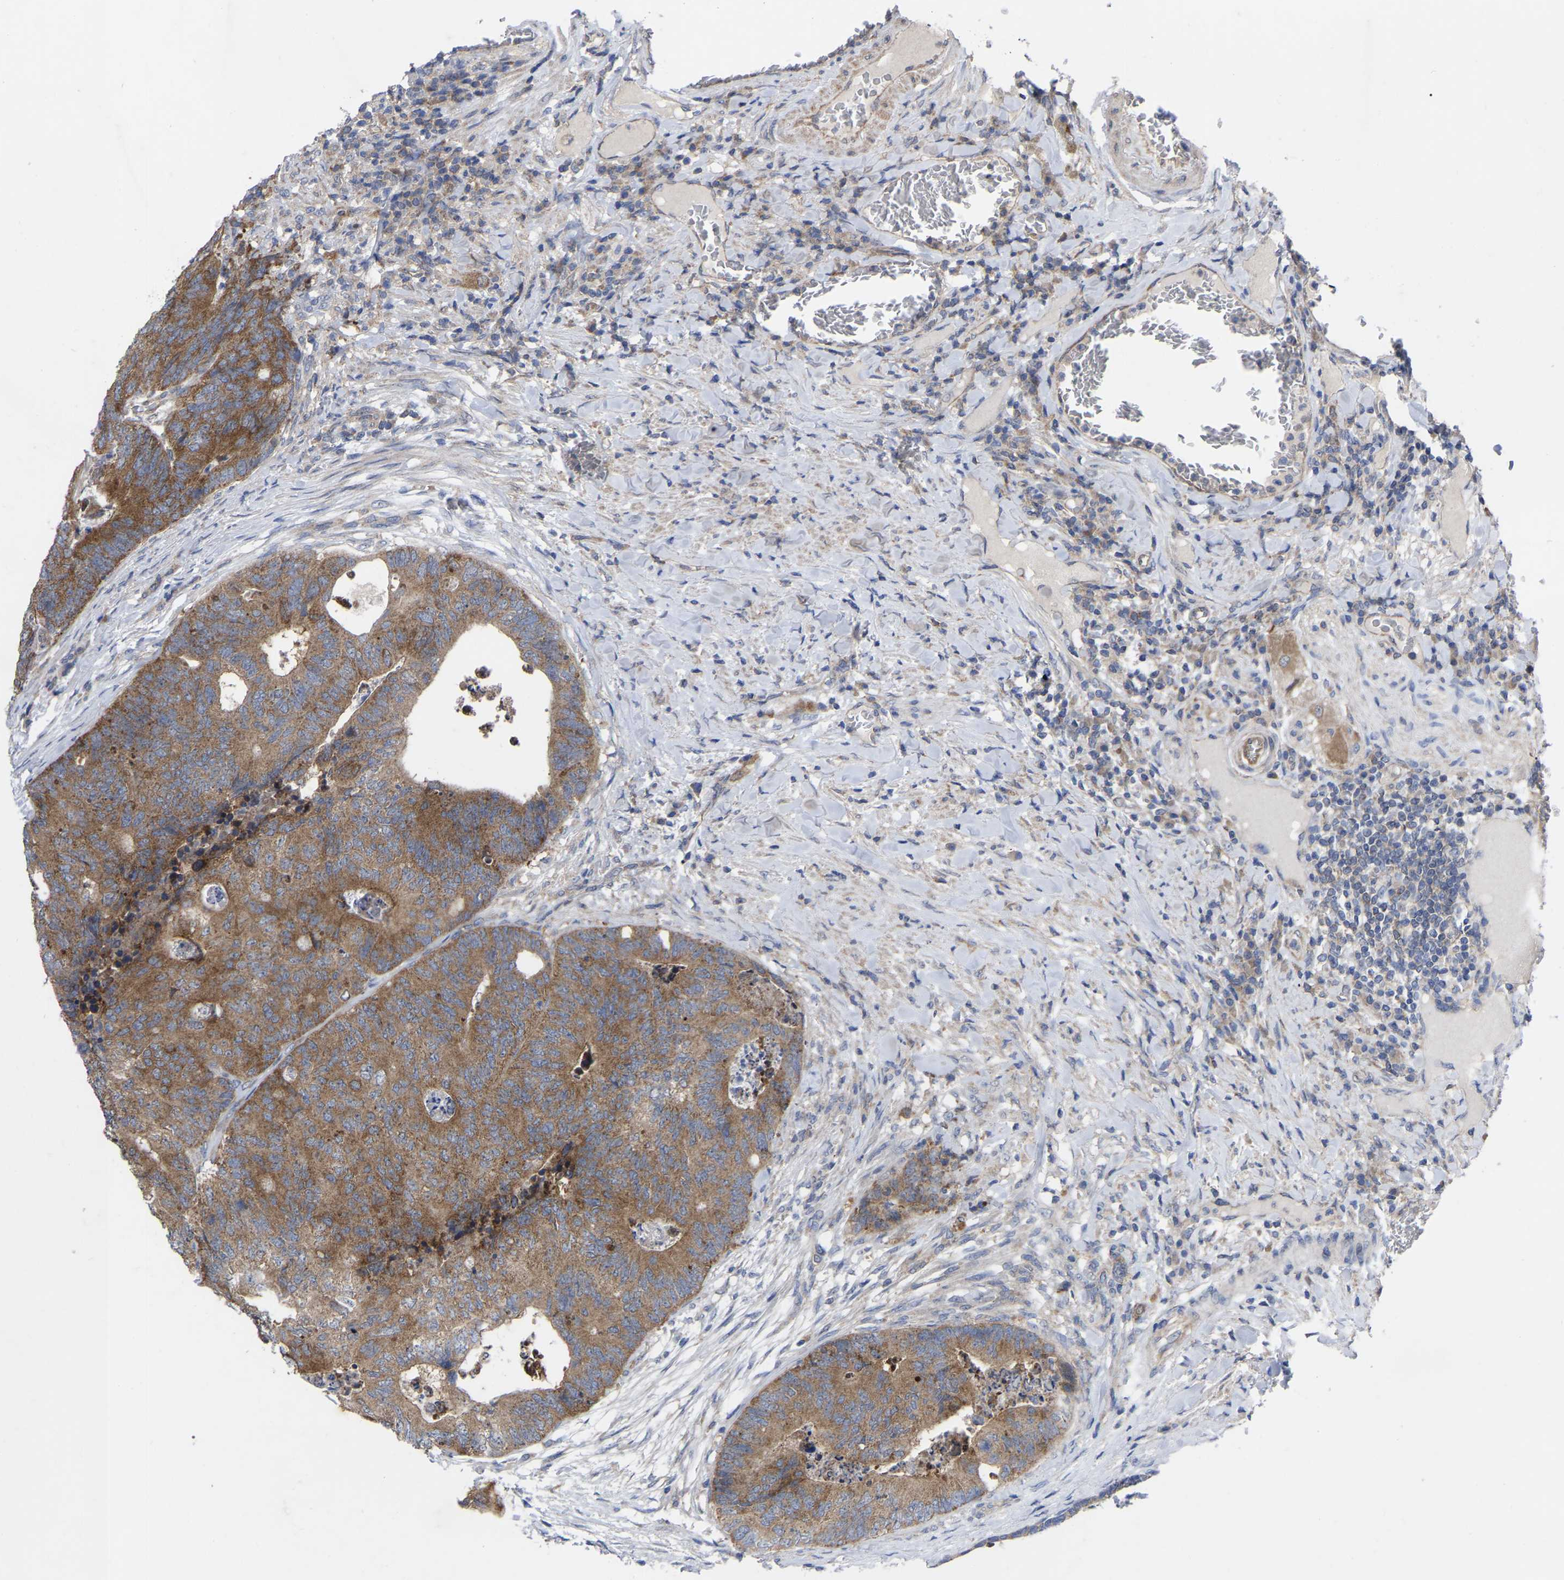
{"staining": {"intensity": "moderate", "quantity": ">75%", "location": "cytoplasmic/membranous"}, "tissue": "colorectal cancer", "cell_type": "Tumor cells", "image_type": "cancer", "snomed": [{"axis": "morphology", "description": "Adenocarcinoma, NOS"}, {"axis": "topography", "description": "Colon"}], "caption": "Immunohistochemistry (IHC) of colorectal cancer displays medium levels of moderate cytoplasmic/membranous staining in about >75% of tumor cells. The protein is stained brown, and the nuclei are stained in blue (DAB (3,3'-diaminobenzidine) IHC with brightfield microscopy, high magnification).", "gene": "TCP1", "patient": {"sex": "female", "age": 67}}